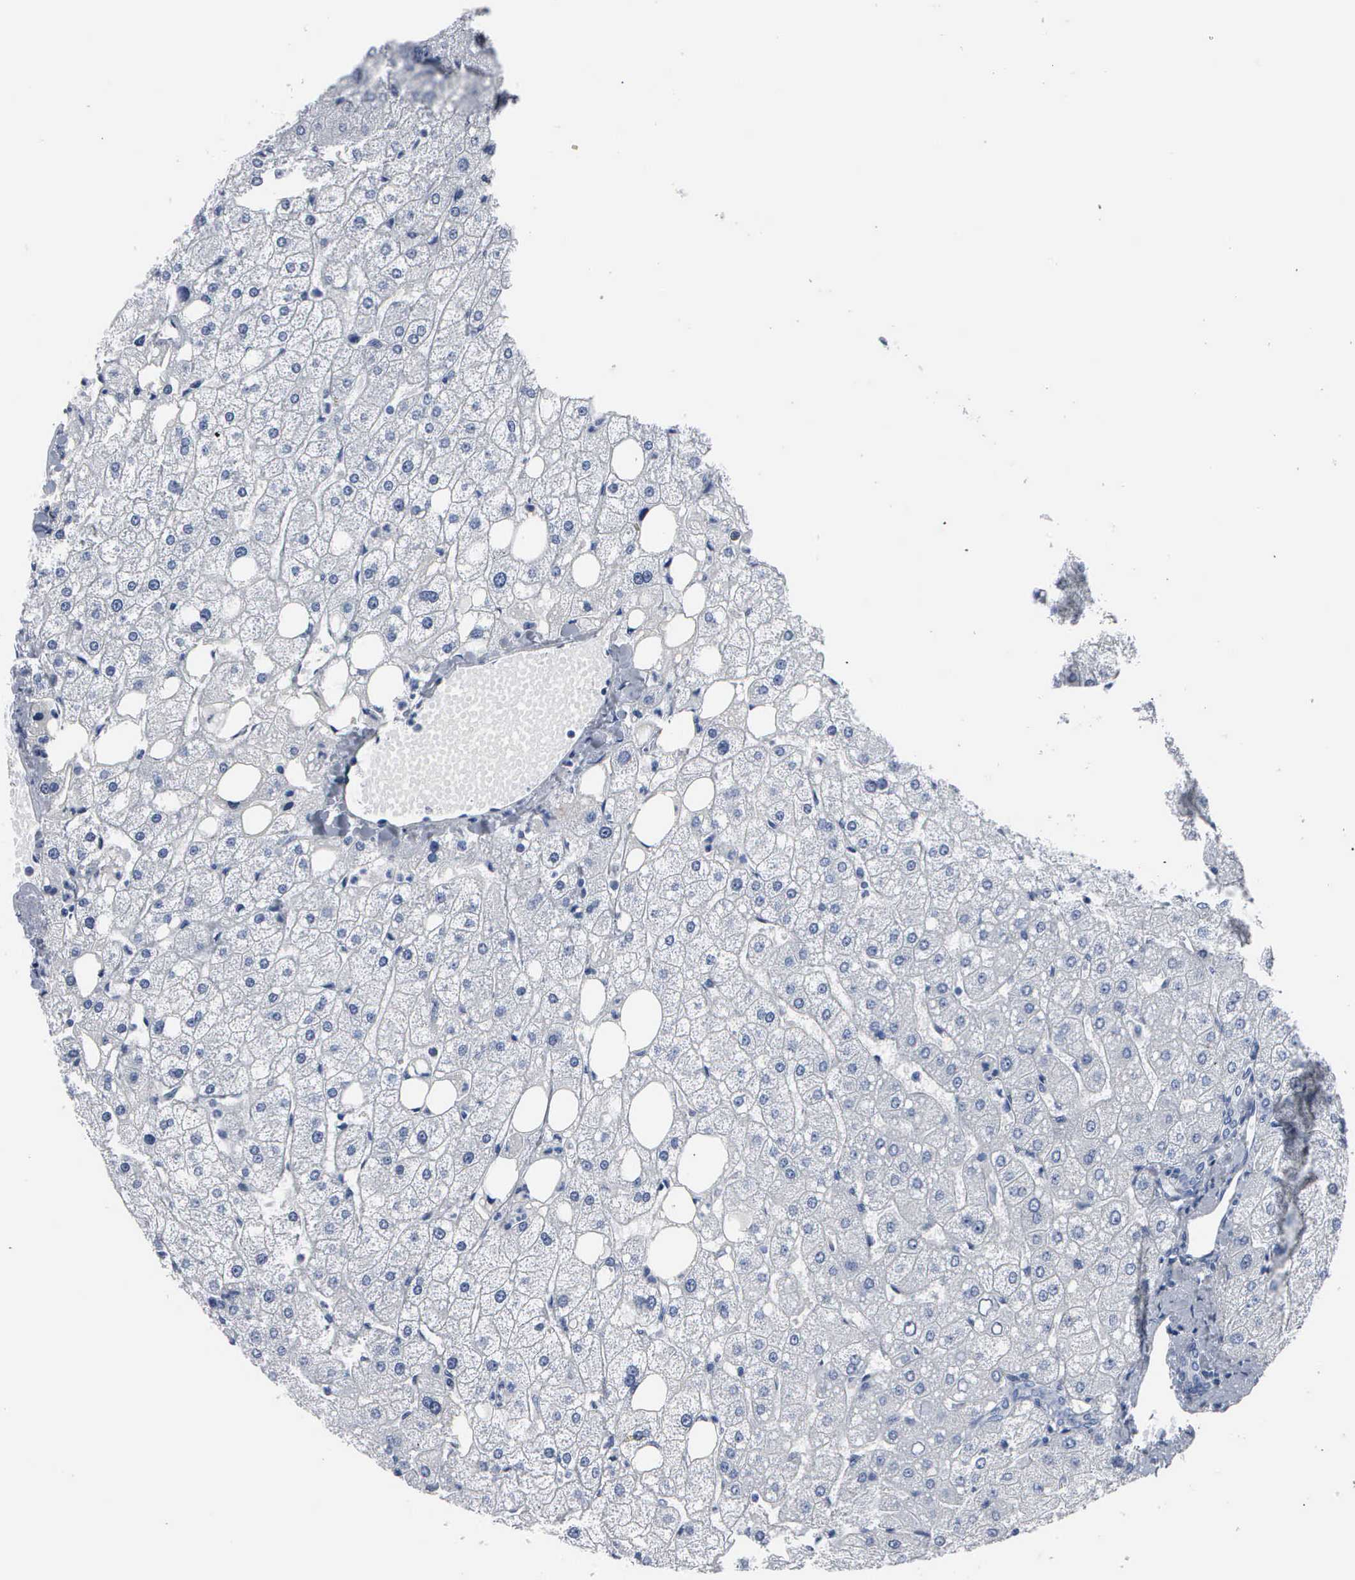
{"staining": {"intensity": "negative", "quantity": "none", "location": "none"}, "tissue": "liver", "cell_type": "Cholangiocytes", "image_type": "normal", "snomed": [{"axis": "morphology", "description": "Normal tissue, NOS"}, {"axis": "topography", "description": "Liver"}], "caption": "Human liver stained for a protein using immunohistochemistry reveals no positivity in cholangiocytes.", "gene": "DMD", "patient": {"sex": "male", "age": 35}}